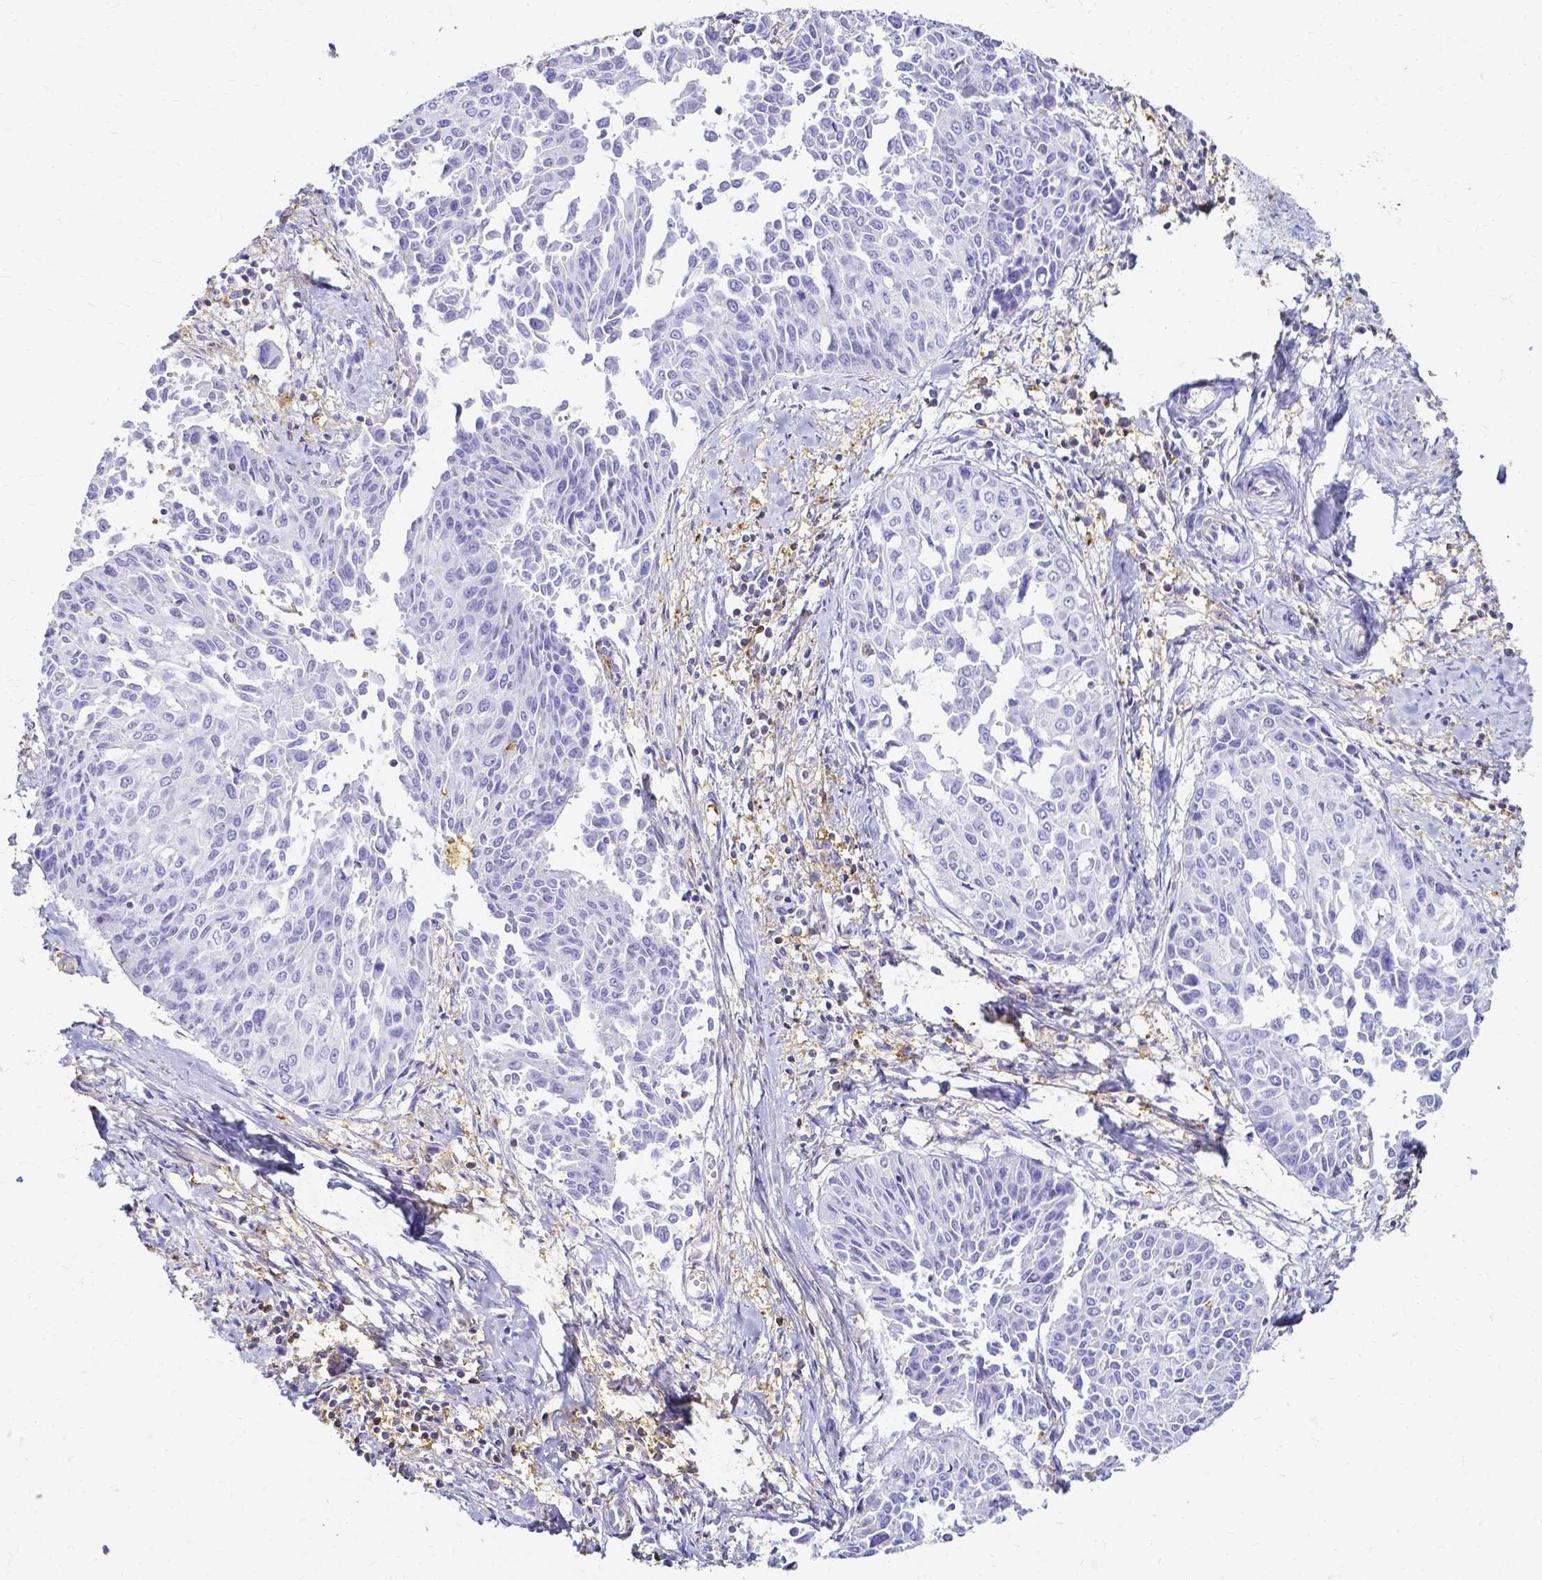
{"staining": {"intensity": "negative", "quantity": "none", "location": "none"}, "tissue": "cervical cancer", "cell_type": "Tumor cells", "image_type": "cancer", "snomed": [{"axis": "morphology", "description": "Squamous cell carcinoma, NOS"}, {"axis": "topography", "description": "Cervix"}], "caption": "IHC photomicrograph of squamous cell carcinoma (cervical) stained for a protein (brown), which shows no positivity in tumor cells. (DAB immunohistochemistry, high magnification).", "gene": "HSPA12A", "patient": {"sex": "female", "age": 50}}